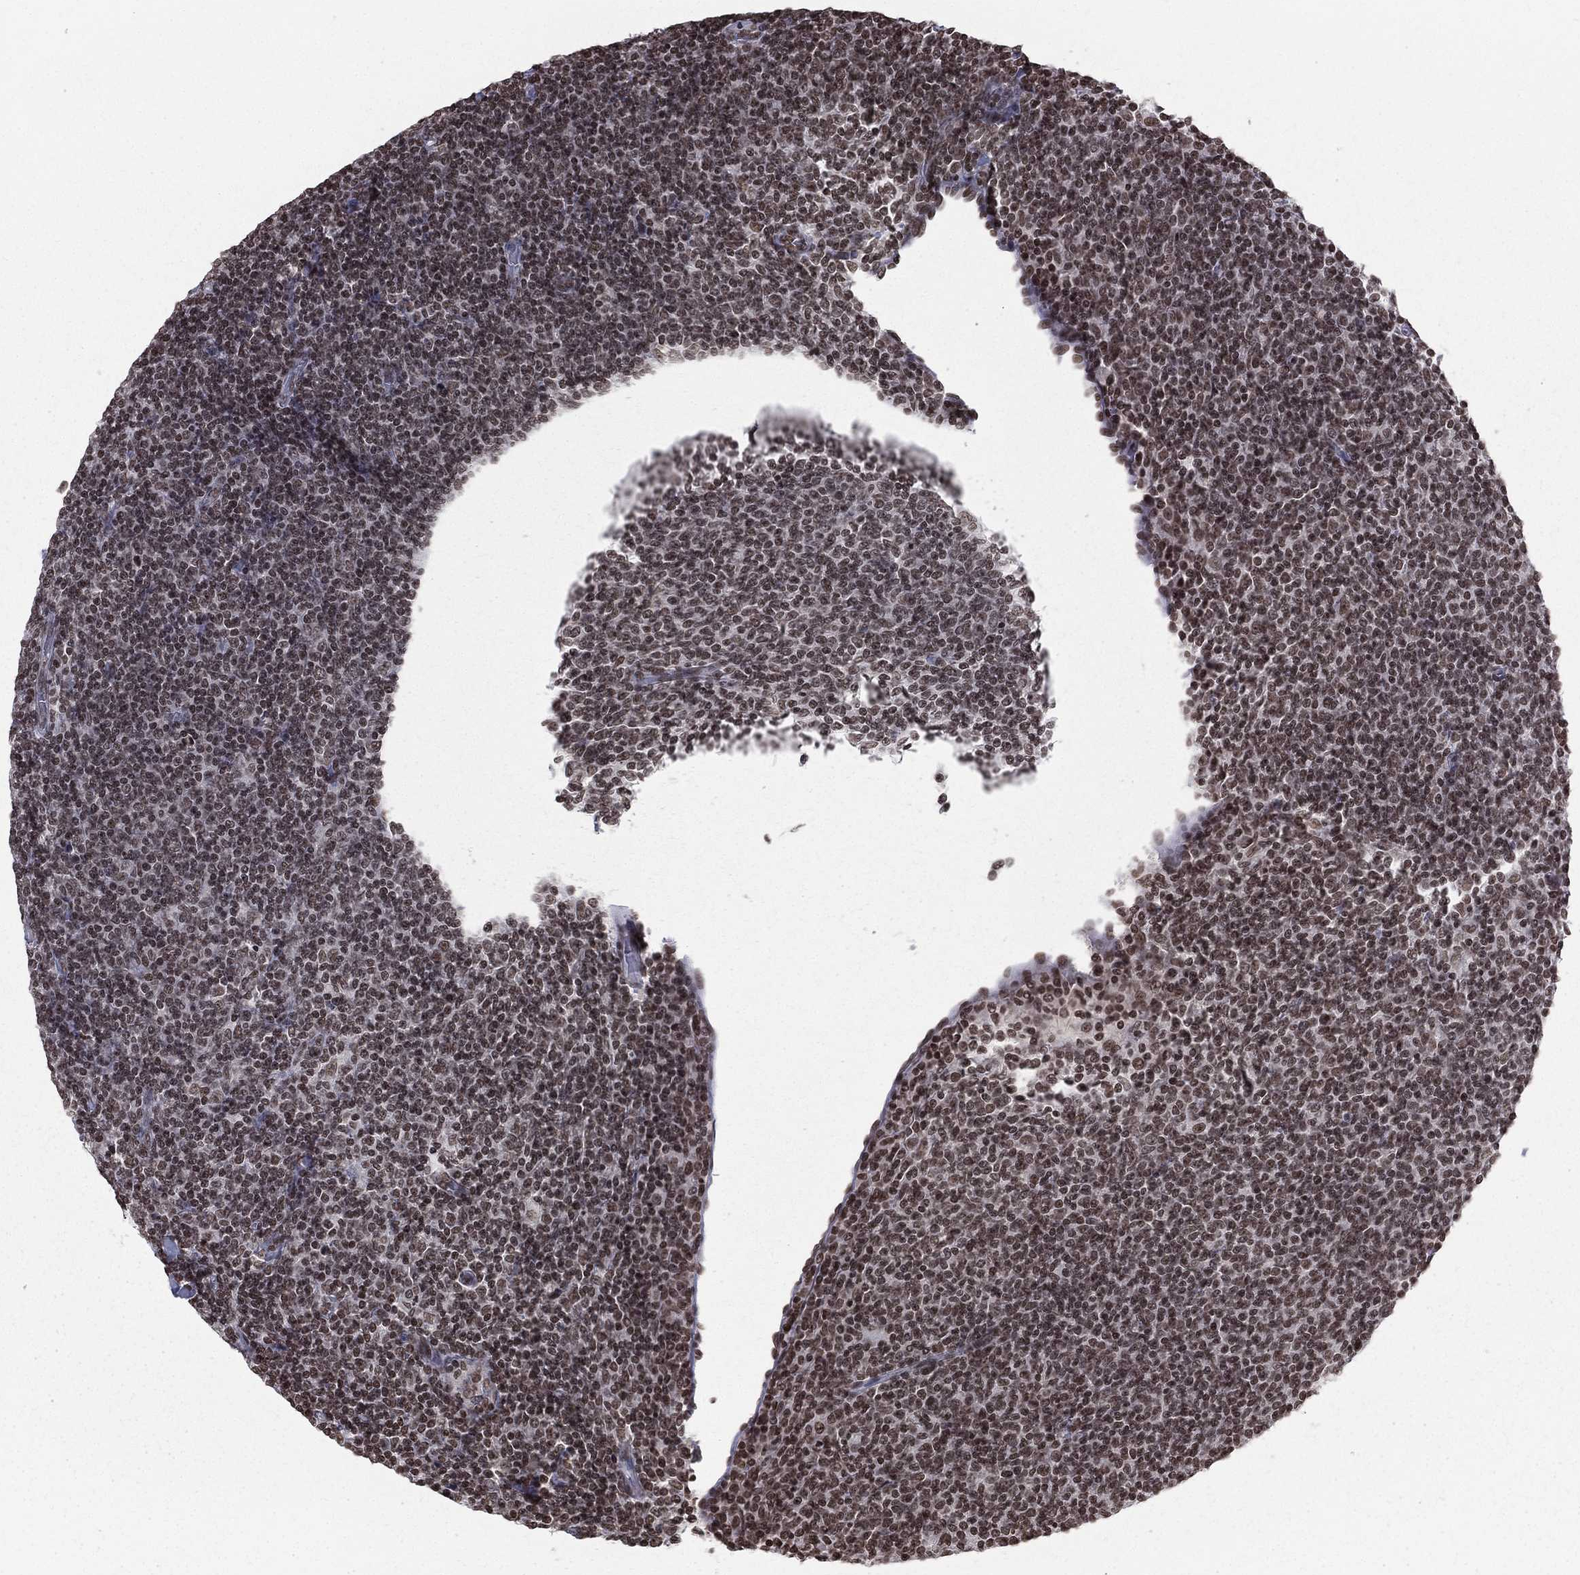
{"staining": {"intensity": "moderate", "quantity": "25%-75%", "location": "nuclear"}, "tissue": "lymphoma", "cell_type": "Tumor cells", "image_type": "cancer", "snomed": [{"axis": "morphology", "description": "Malignant lymphoma, non-Hodgkin's type, Low grade"}, {"axis": "topography", "description": "Lymph node"}], "caption": "Moderate nuclear staining is present in about 25%-75% of tumor cells in malignant lymphoma, non-Hodgkin's type (low-grade).", "gene": "RFX7", "patient": {"sex": "male", "age": 52}}